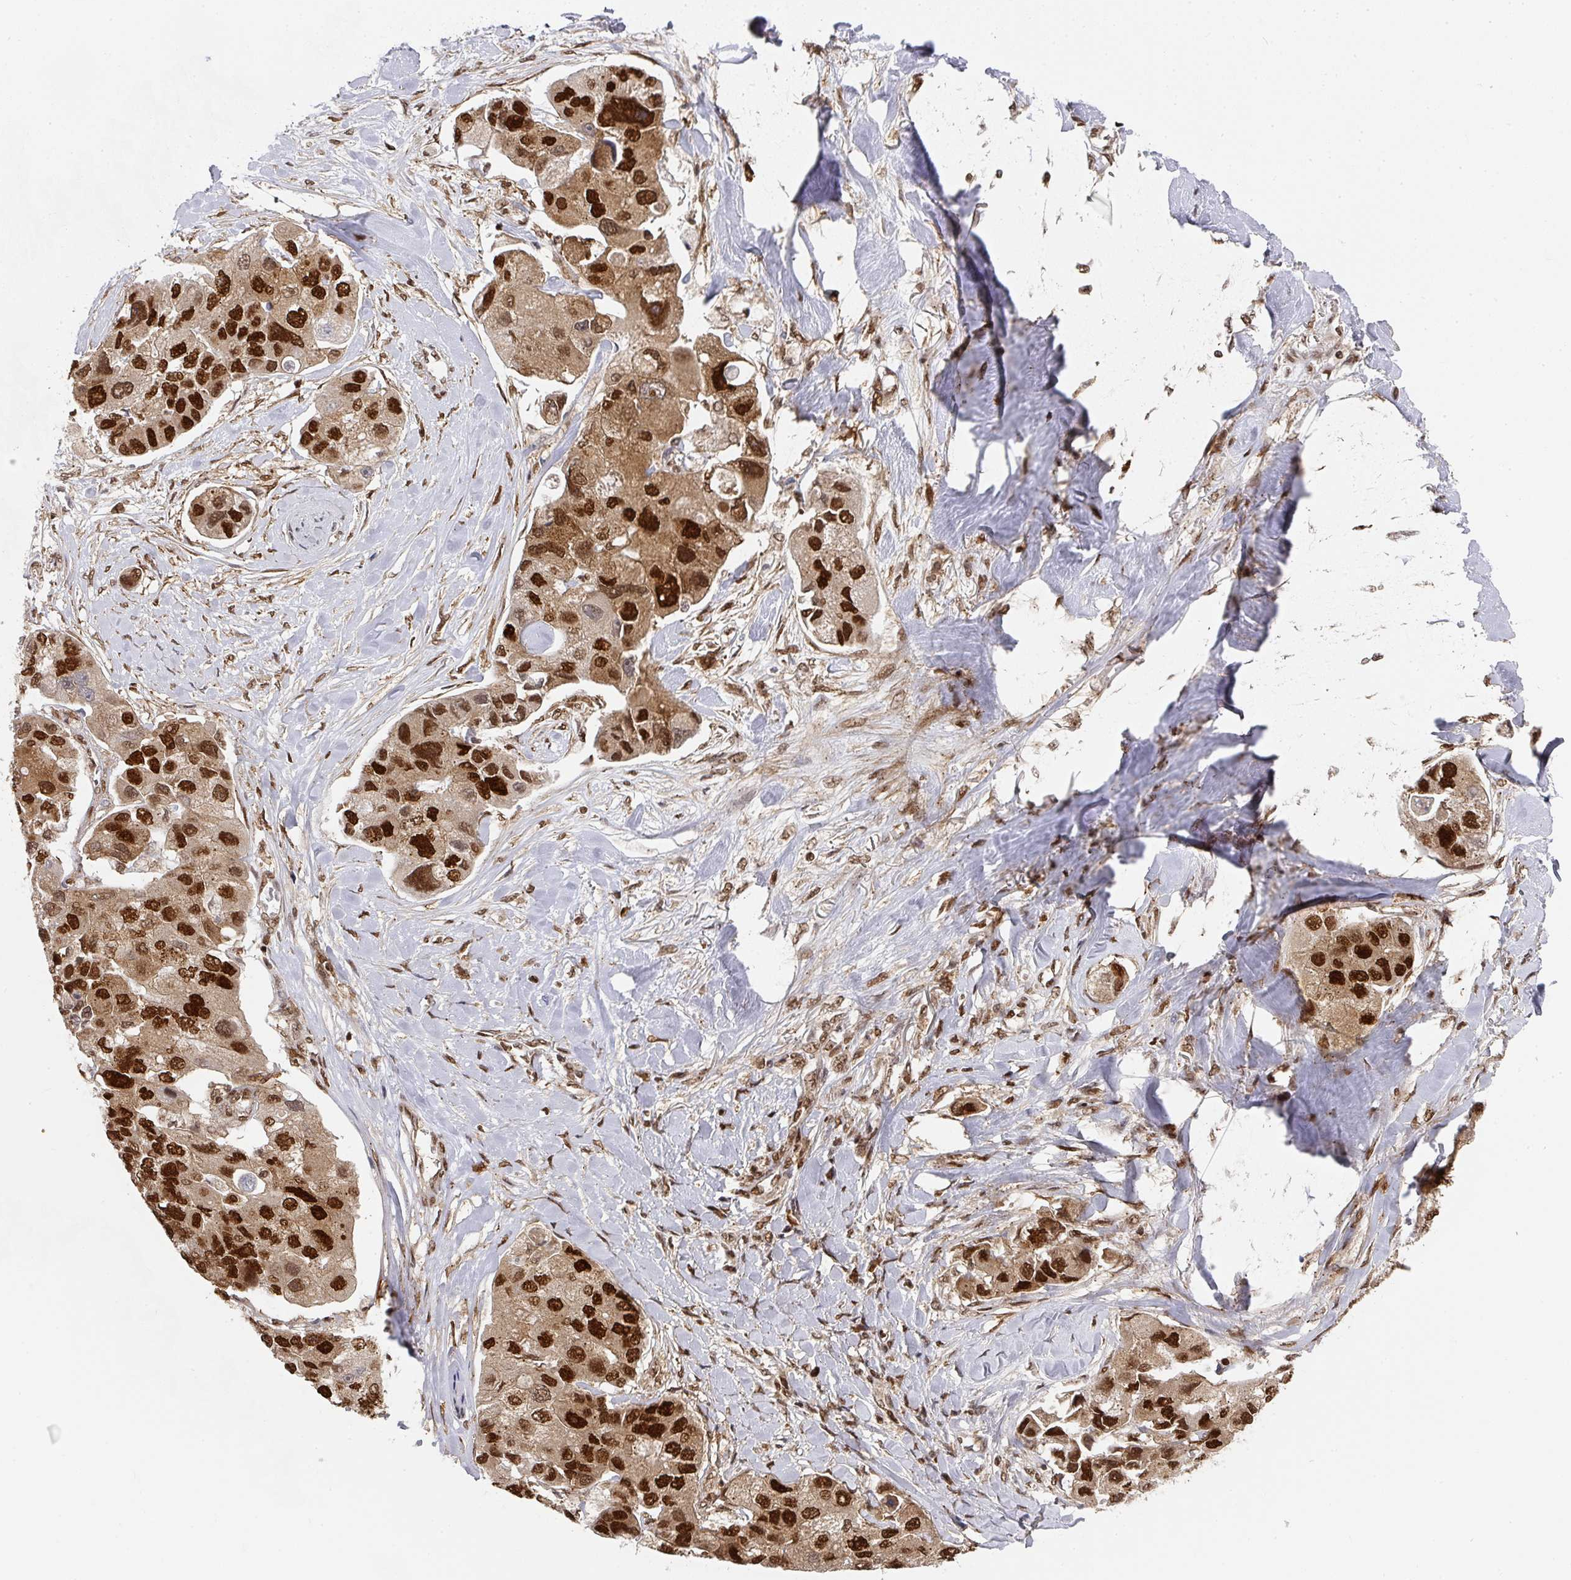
{"staining": {"intensity": "strong", "quantity": ">75%", "location": "nuclear"}, "tissue": "lung cancer", "cell_type": "Tumor cells", "image_type": "cancer", "snomed": [{"axis": "morphology", "description": "Adenocarcinoma, NOS"}, {"axis": "topography", "description": "Lung"}], "caption": "Immunohistochemistry (IHC) photomicrograph of human adenocarcinoma (lung) stained for a protein (brown), which demonstrates high levels of strong nuclear staining in about >75% of tumor cells.", "gene": "DIDO1", "patient": {"sex": "female", "age": 54}}